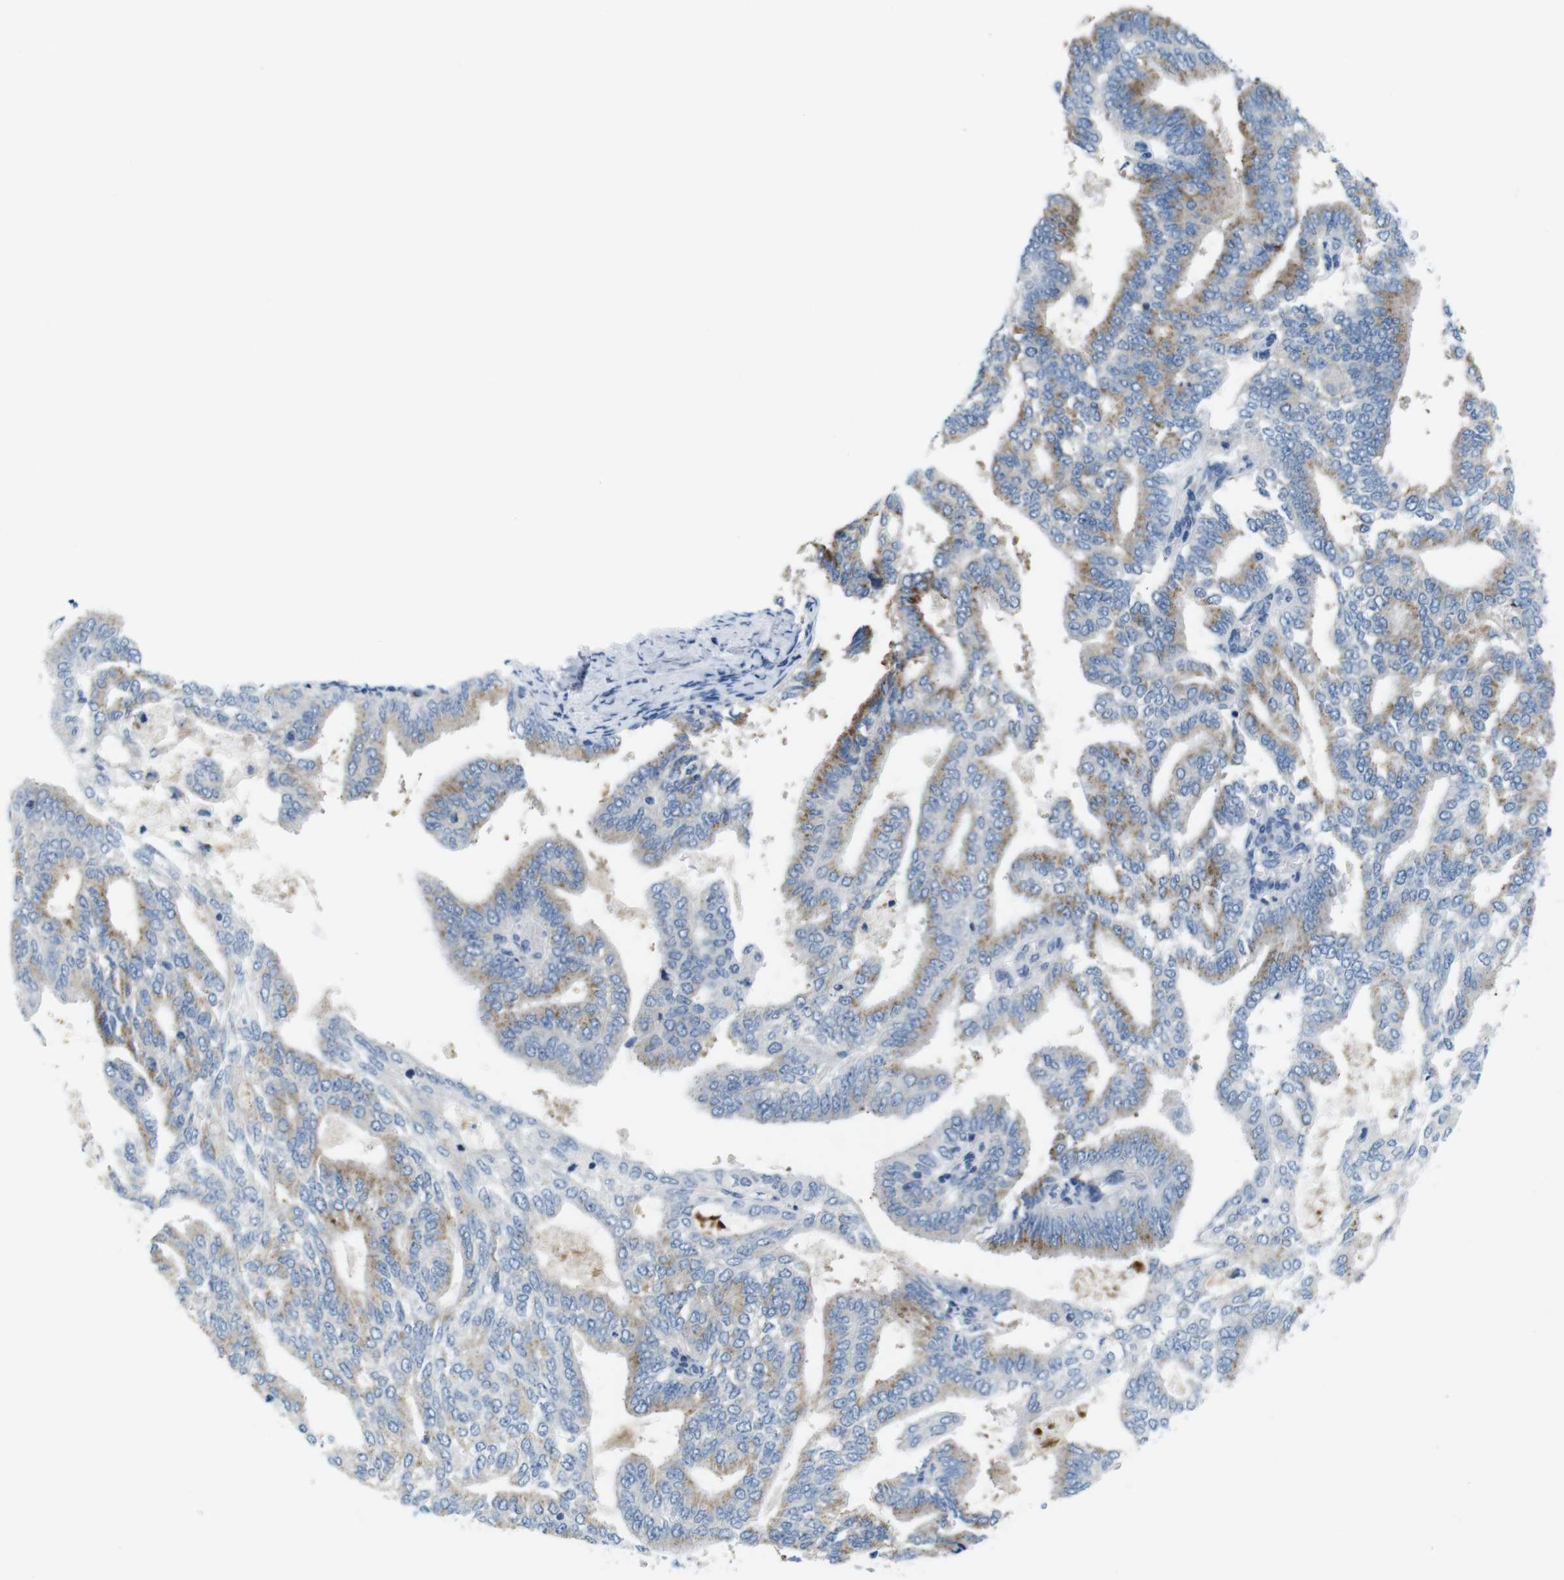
{"staining": {"intensity": "moderate", "quantity": "25%-75%", "location": "cytoplasmic/membranous"}, "tissue": "endometrial cancer", "cell_type": "Tumor cells", "image_type": "cancer", "snomed": [{"axis": "morphology", "description": "Adenocarcinoma, NOS"}, {"axis": "topography", "description": "Endometrium"}], "caption": "This is an image of immunohistochemistry staining of endometrial cancer, which shows moderate staining in the cytoplasmic/membranous of tumor cells.", "gene": "GOLGA2", "patient": {"sex": "female", "age": 58}}